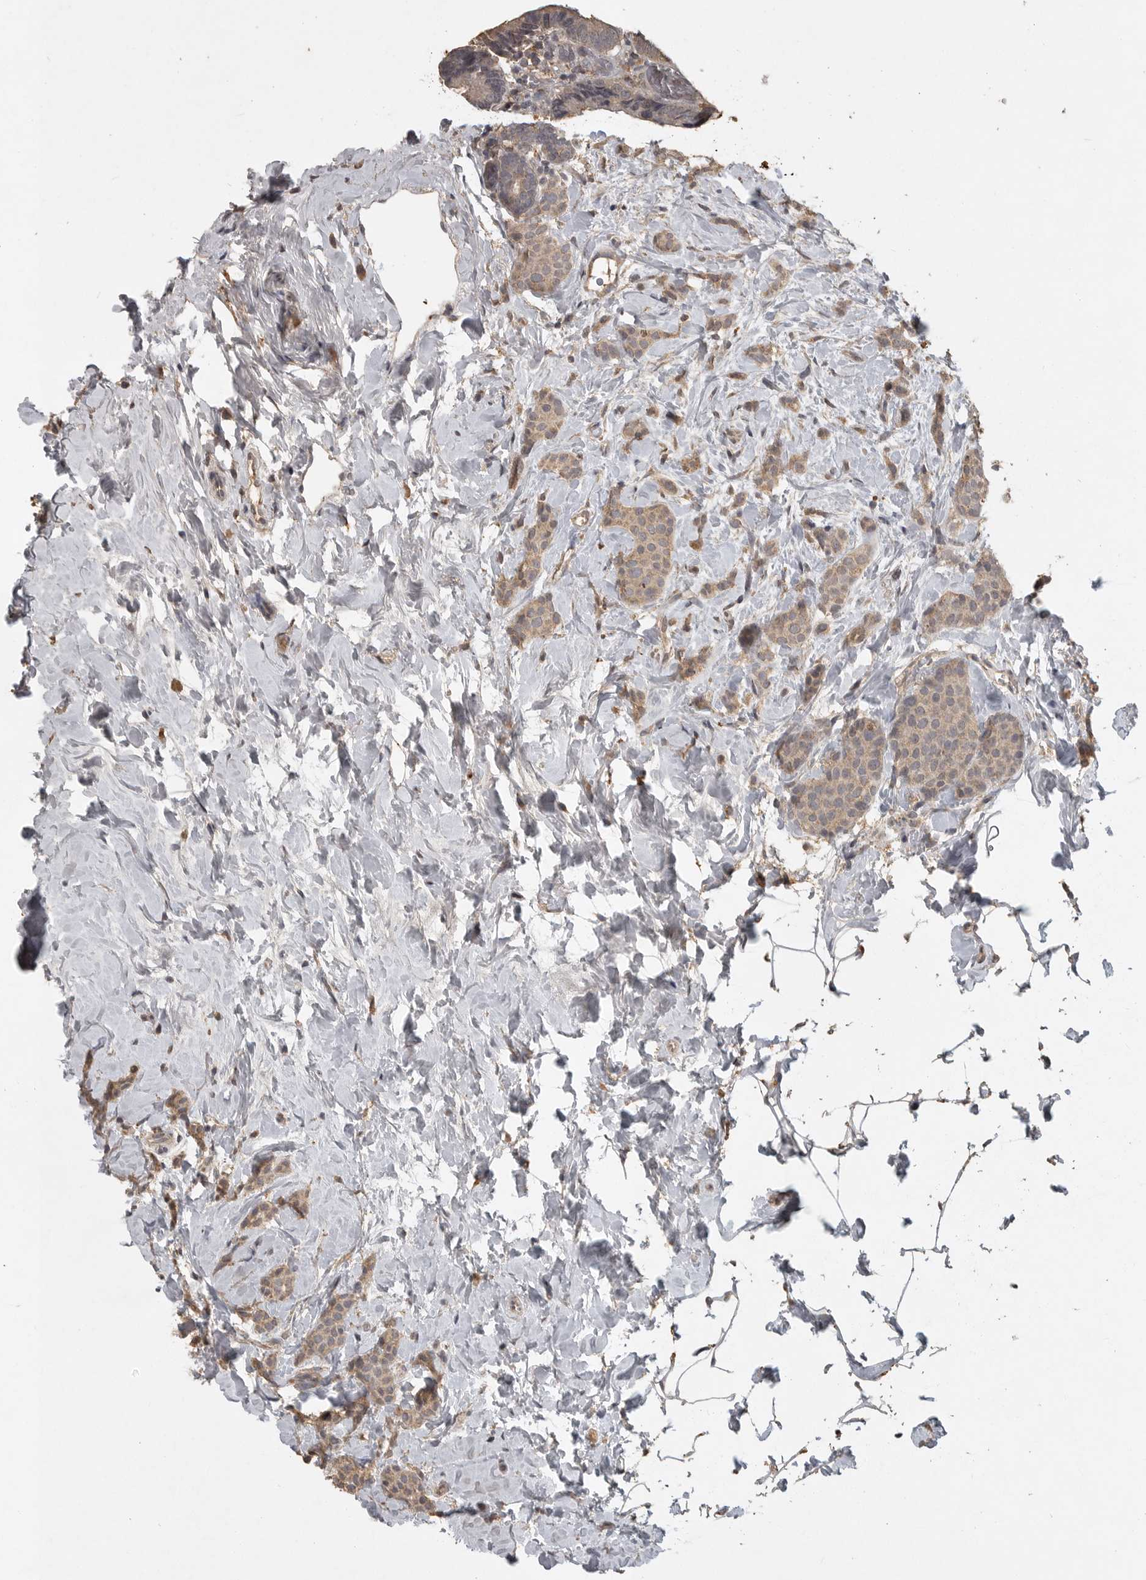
{"staining": {"intensity": "weak", "quantity": ">75%", "location": "cytoplasmic/membranous"}, "tissue": "breast cancer", "cell_type": "Tumor cells", "image_type": "cancer", "snomed": [{"axis": "morphology", "description": "Lobular carcinoma, in situ"}, {"axis": "morphology", "description": "Lobular carcinoma"}, {"axis": "topography", "description": "Breast"}], "caption": "A brown stain shows weak cytoplasmic/membranous staining of a protein in breast cancer (lobular carcinoma) tumor cells. The staining was performed using DAB (3,3'-diaminobenzidine) to visualize the protein expression in brown, while the nuclei were stained in blue with hematoxylin (Magnification: 20x).", "gene": "ADAMTS4", "patient": {"sex": "female", "age": 41}}